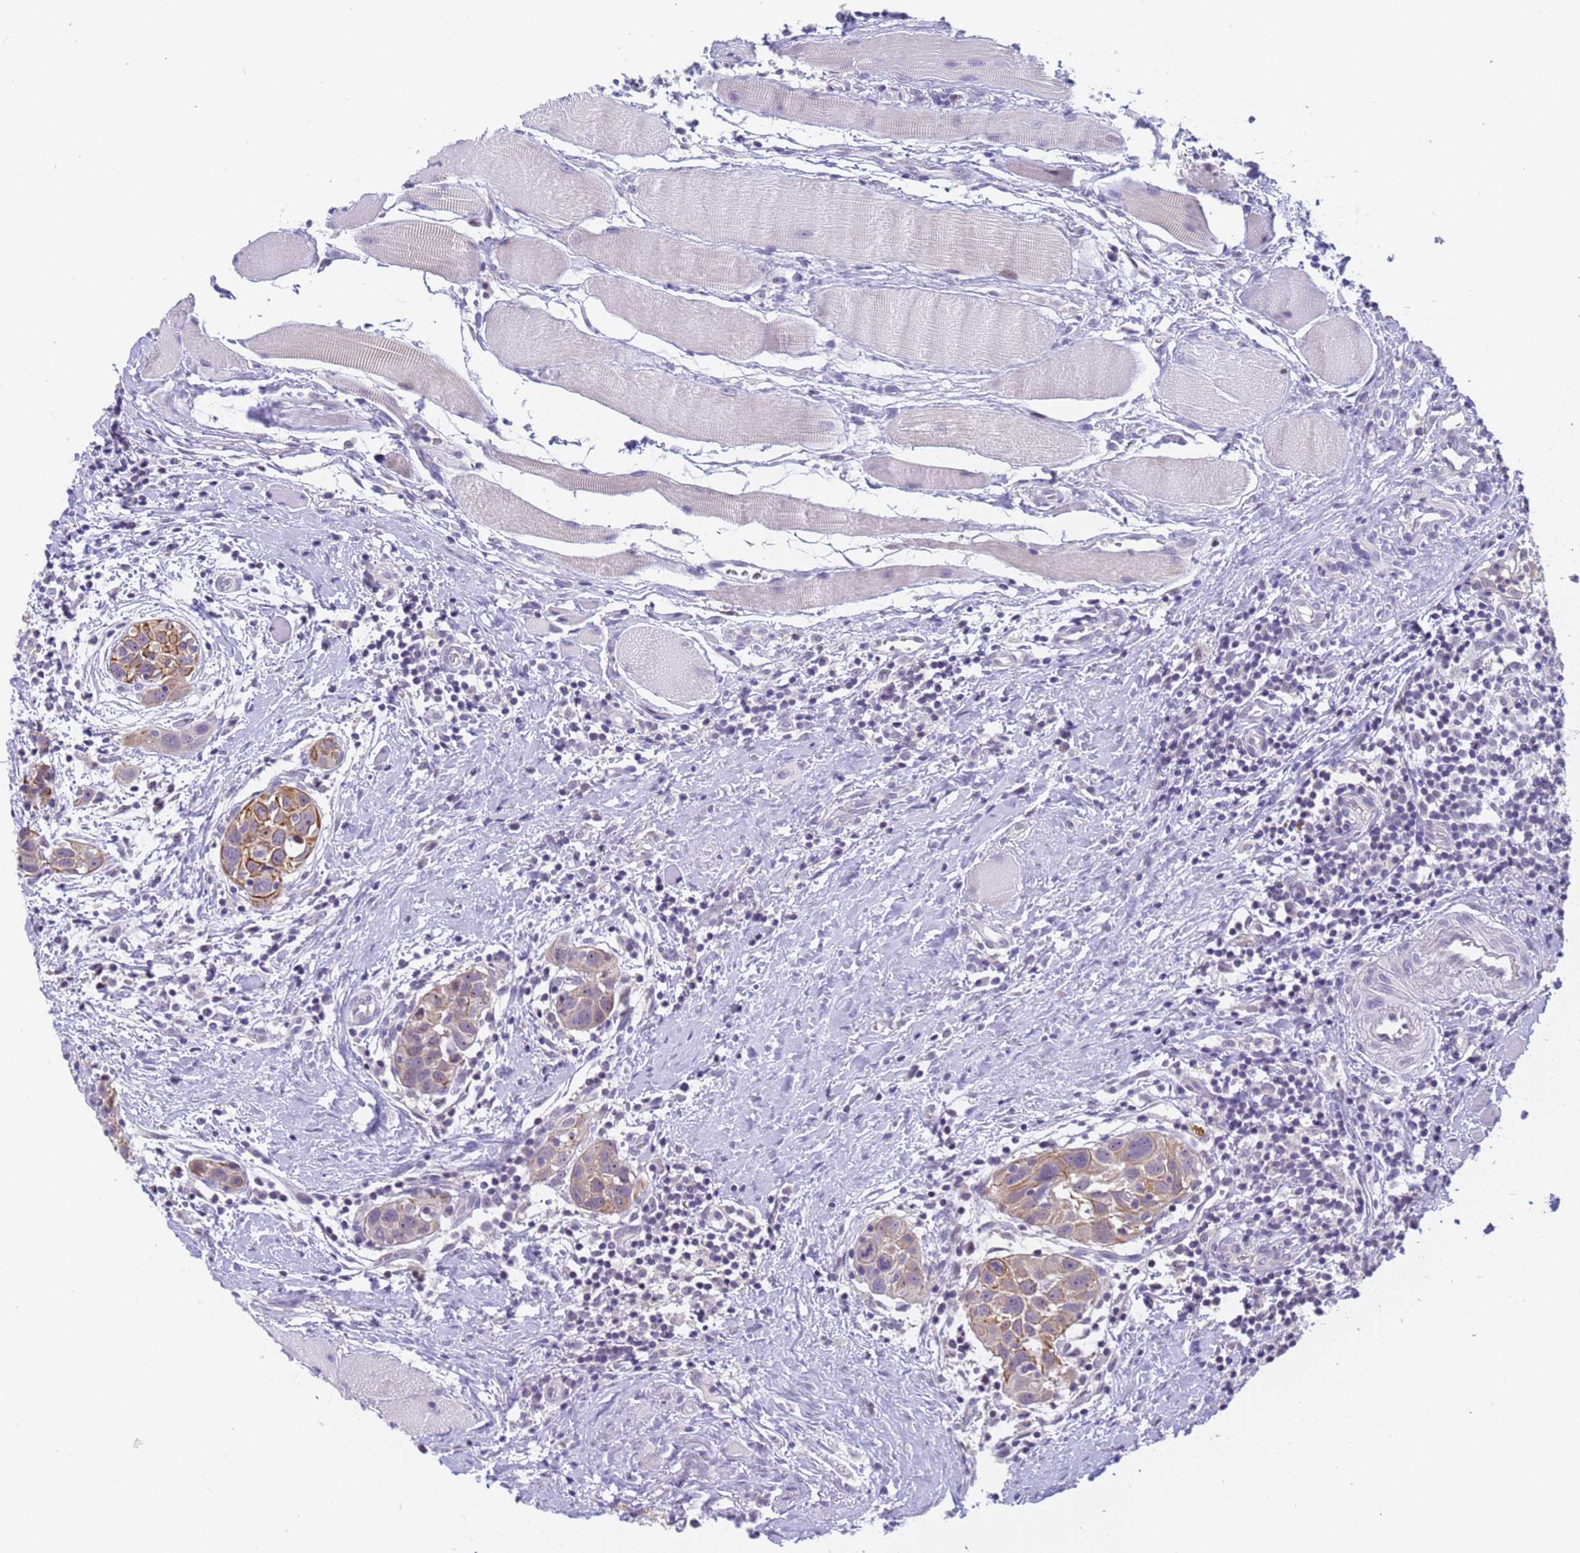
{"staining": {"intensity": "moderate", "quantity": "<25%", "location": "cytoplasmic/membranous"}, "tissue": "head and neck cancer", "cell_type": "Tumor cells", "image_type": "cancer", "snomed": [{"axis": "morphology", "description": "Squamous cell carcinoma, NOS"}, {"axis": "topography", "description": "Oral tissue"}, {"axis": "topography", "description": "Head-Neck"}], "caption": "Head and neck squamous cell carcinoma was stained to show a protein in brown. There is low levels of moderate cytoplasmic/membranous expression in about <25% of tumor cells.", "gene": "VWA3A", "patient": {"sex": "female", "age": 50}}